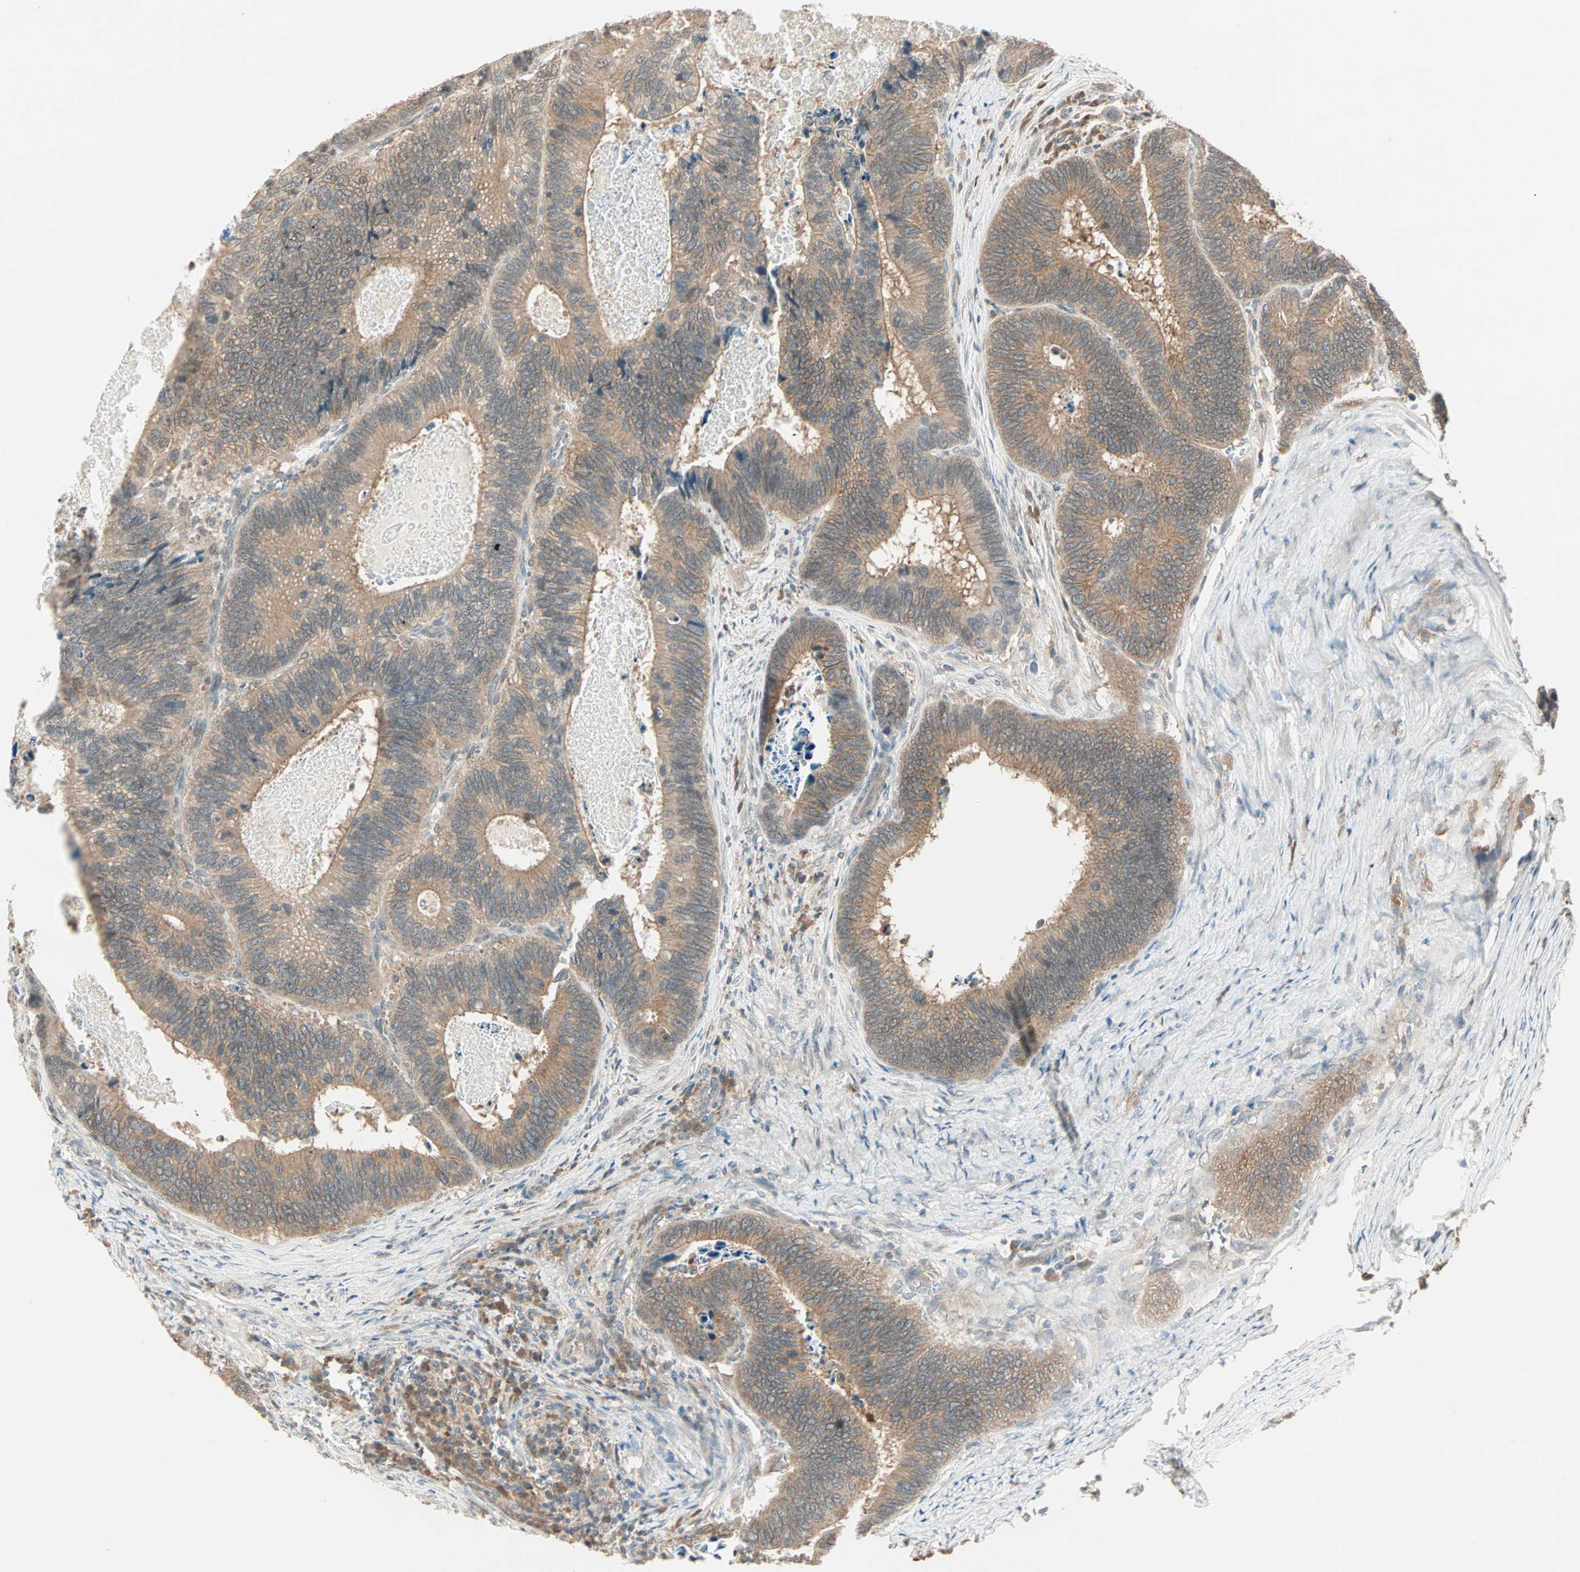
{"staining": {"intensity": "moderate", "quantity": ">75%", "location": "cytoplasmic/membranous"}, "tissue": "colorectal cancer", "cell_type": "Tumor cells", "image_type": "cancer", "snomed": [{"axis": "morphology", "description": "Adenocarcinoma, NOS"}, {"axis": "topography", "description": "Colon"}], "caption": "Immunohistochemistry (DAB (3,3'-diaminobenzidine)) staining of human colorectal cancer displays moderate cytoplasmic/membranous protein staining in about >75% of tumor cells. Nuclei are stained in blue.", "gene": "TTF2", "patient": {"sex": "male", "age": 72}}